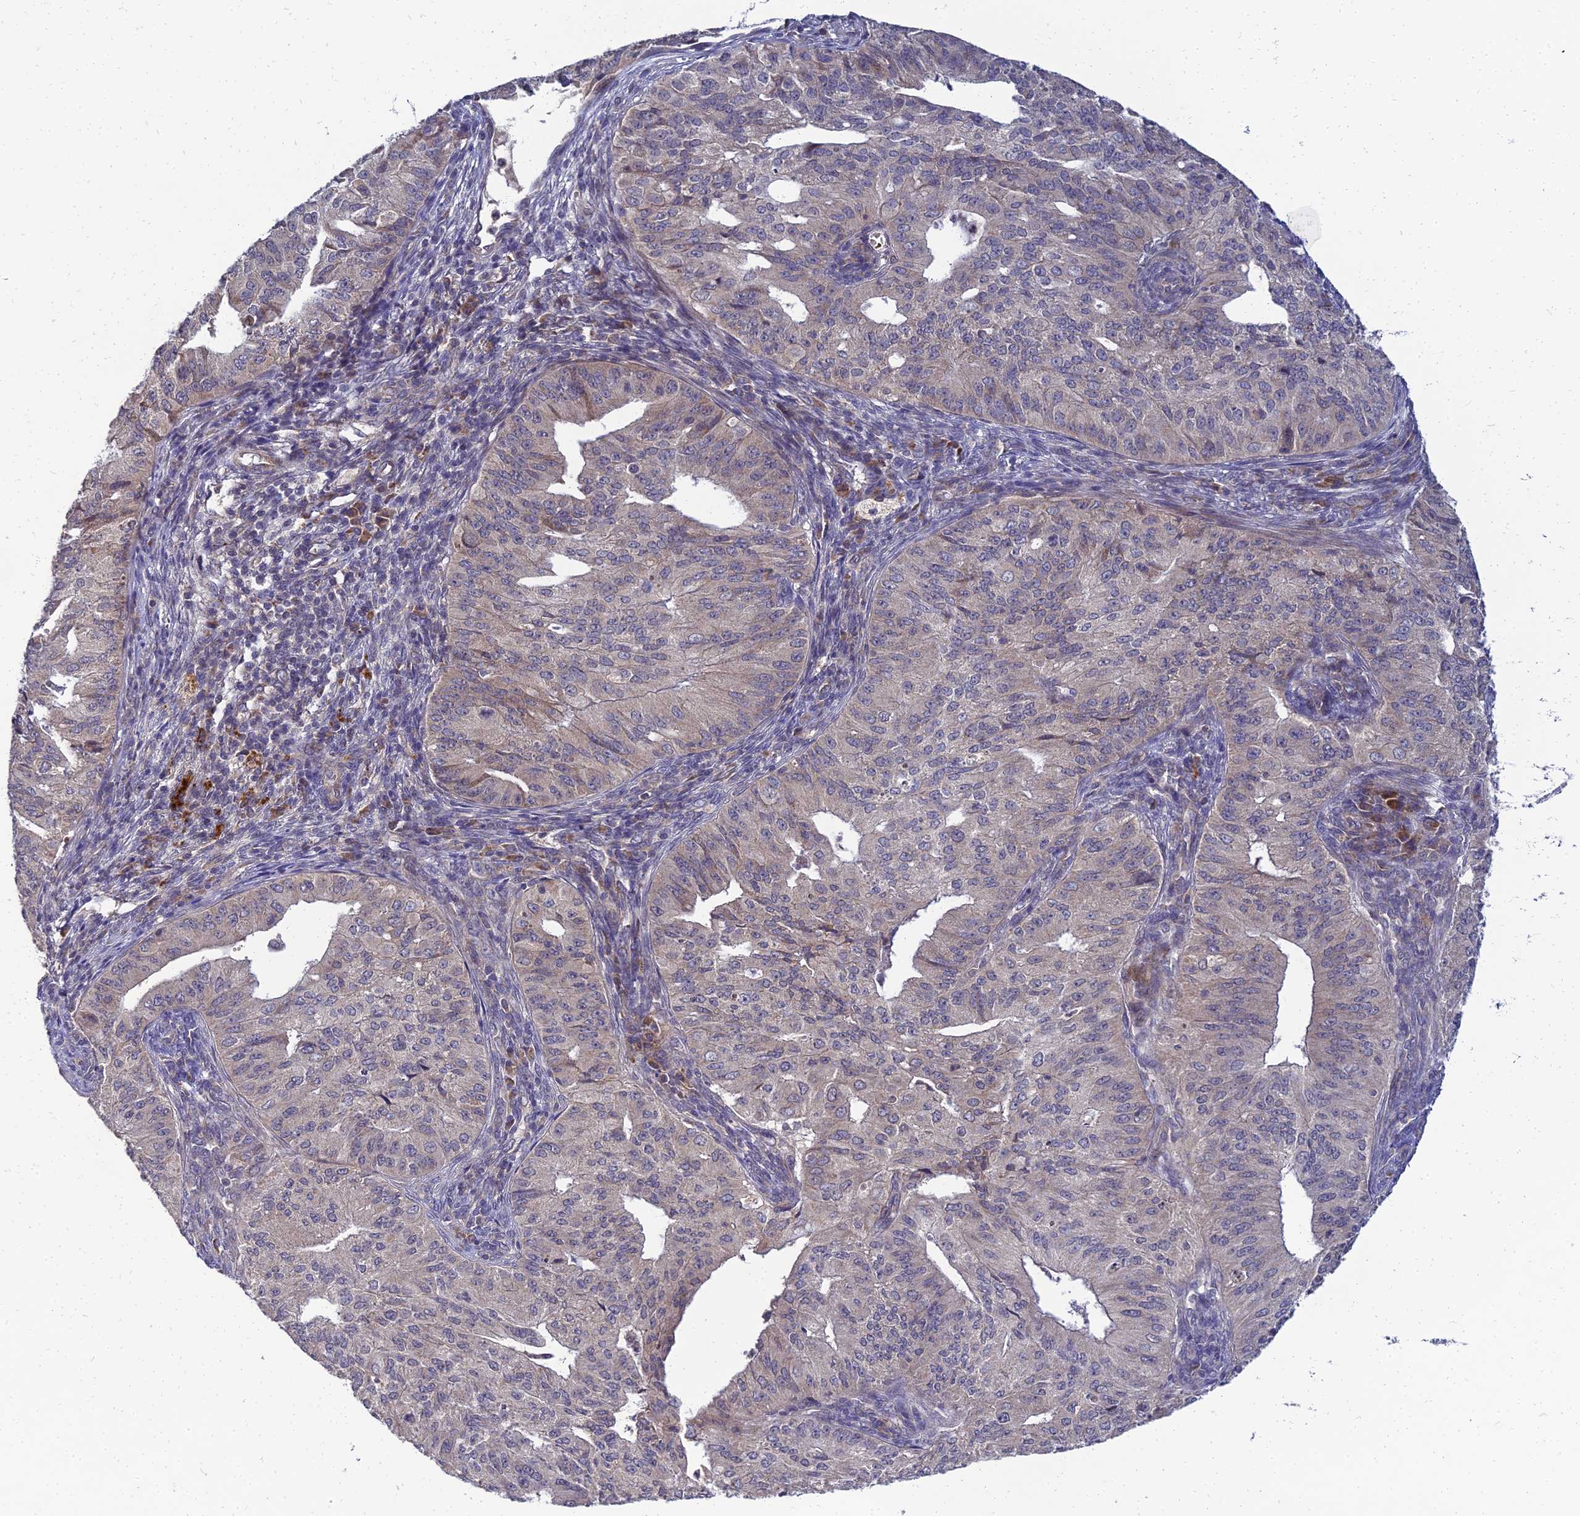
{"staining": {"intensity": "weak", "quantity": "<25%", "location": "cytoplasmic/membranous"}, "tissue": "endometrial cancer", "cell_type": "Tumor cells", "image_type": "cancer", "snomed": [{"axis": "morphology", "description": "Adenocarcinoma, NOS"}, {"axis": "topography", "description": "Endometrium"}], "caption": "Micrograph shows no protein positivity in tumor cells of endometrial cancer tissue.", "gene": "NPY", "patient": {"sex": "female", "age": 50}}